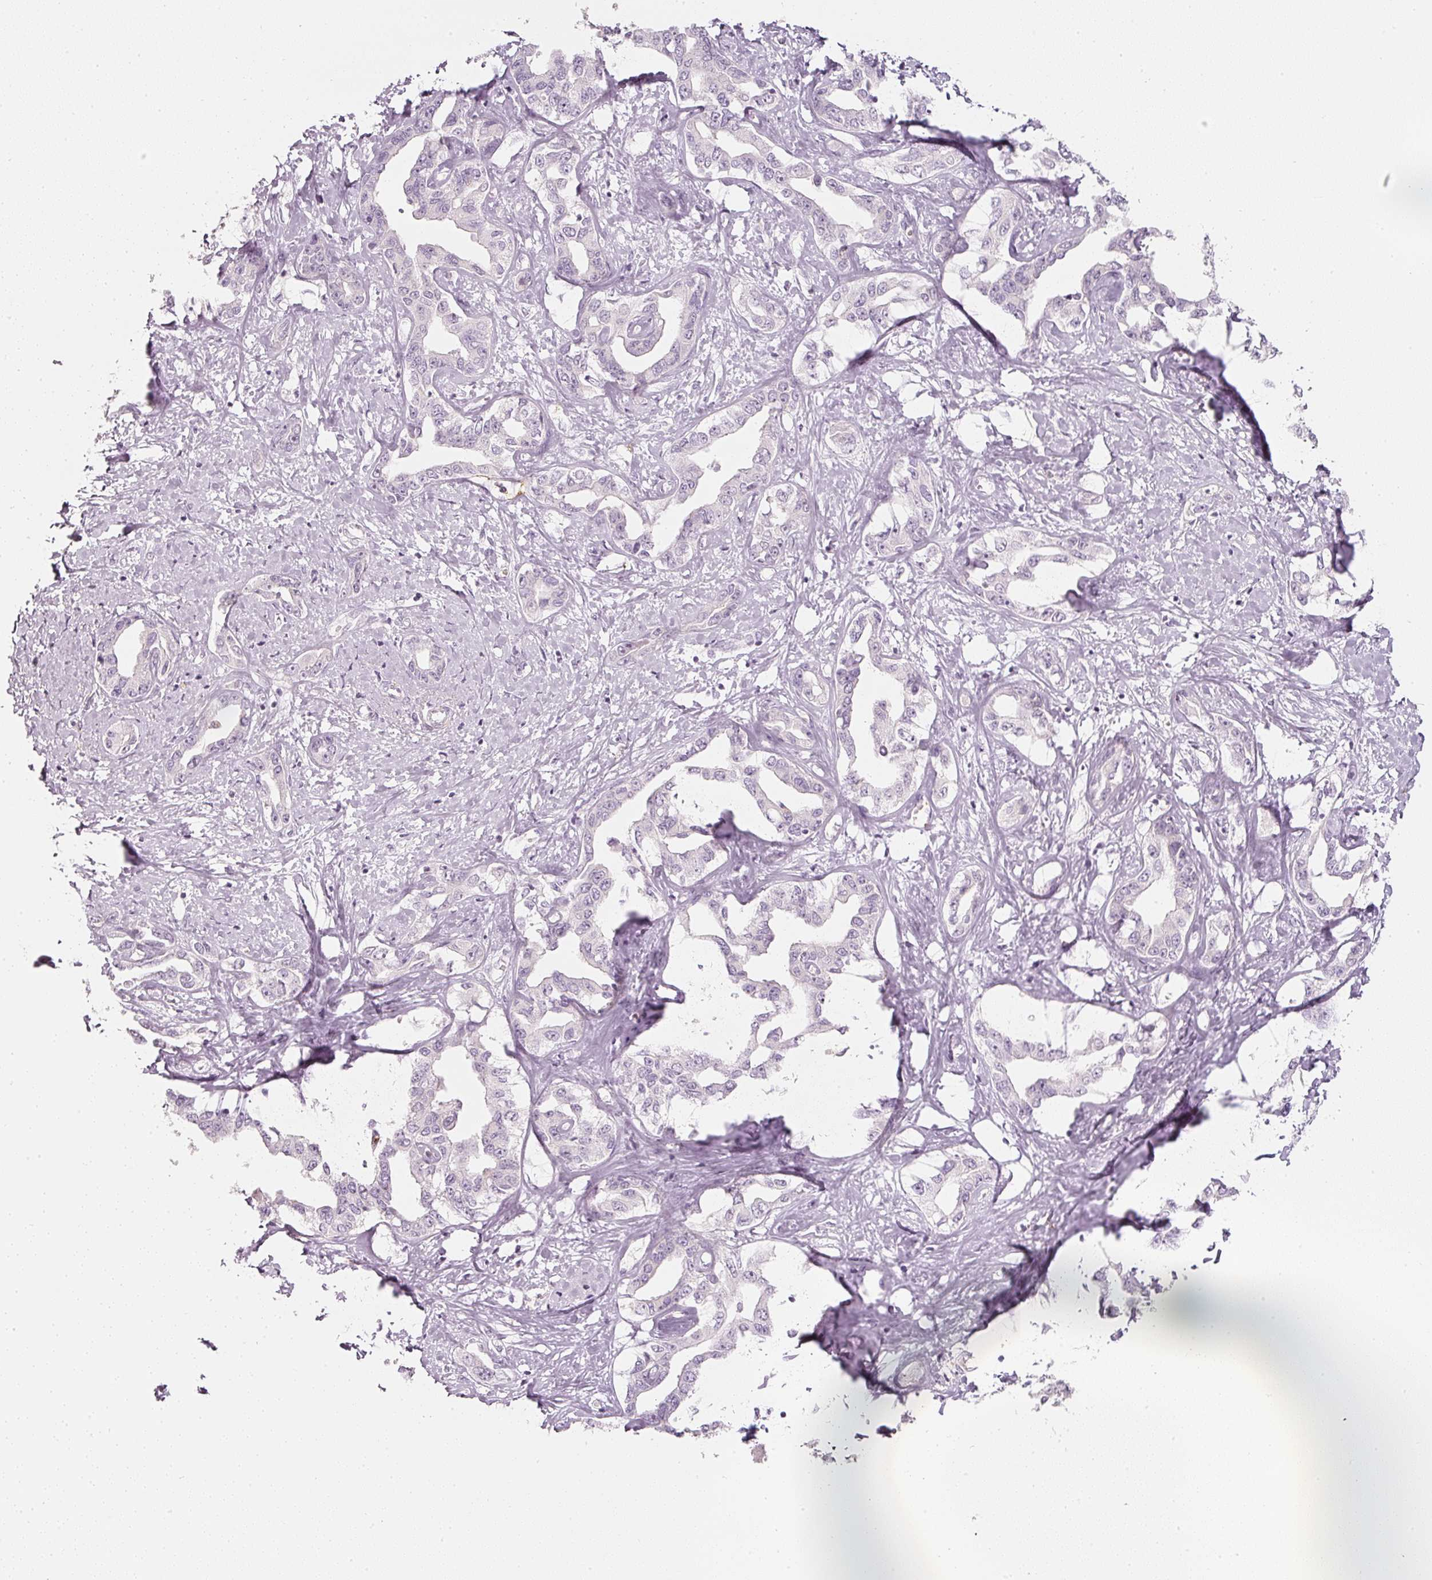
{"staining": {"intensity": "negative", "quantity": "none", "location": "none"}, "tissue": "liver cancer", "cell_type": "Tumor cells", "image_type": "cancer", "snomed": [{"axis": "morphology", "description": "Cholangiocarcinoma"}, {"axis": "topography", "description": "Liver"}], "caption": "This is a photomicrograph of immunohistochemistry staining of liver cancer, which shows no positivity in tumor cells.", "gene": "LECT2", "patient": {"sex": "male", "age": 59}}